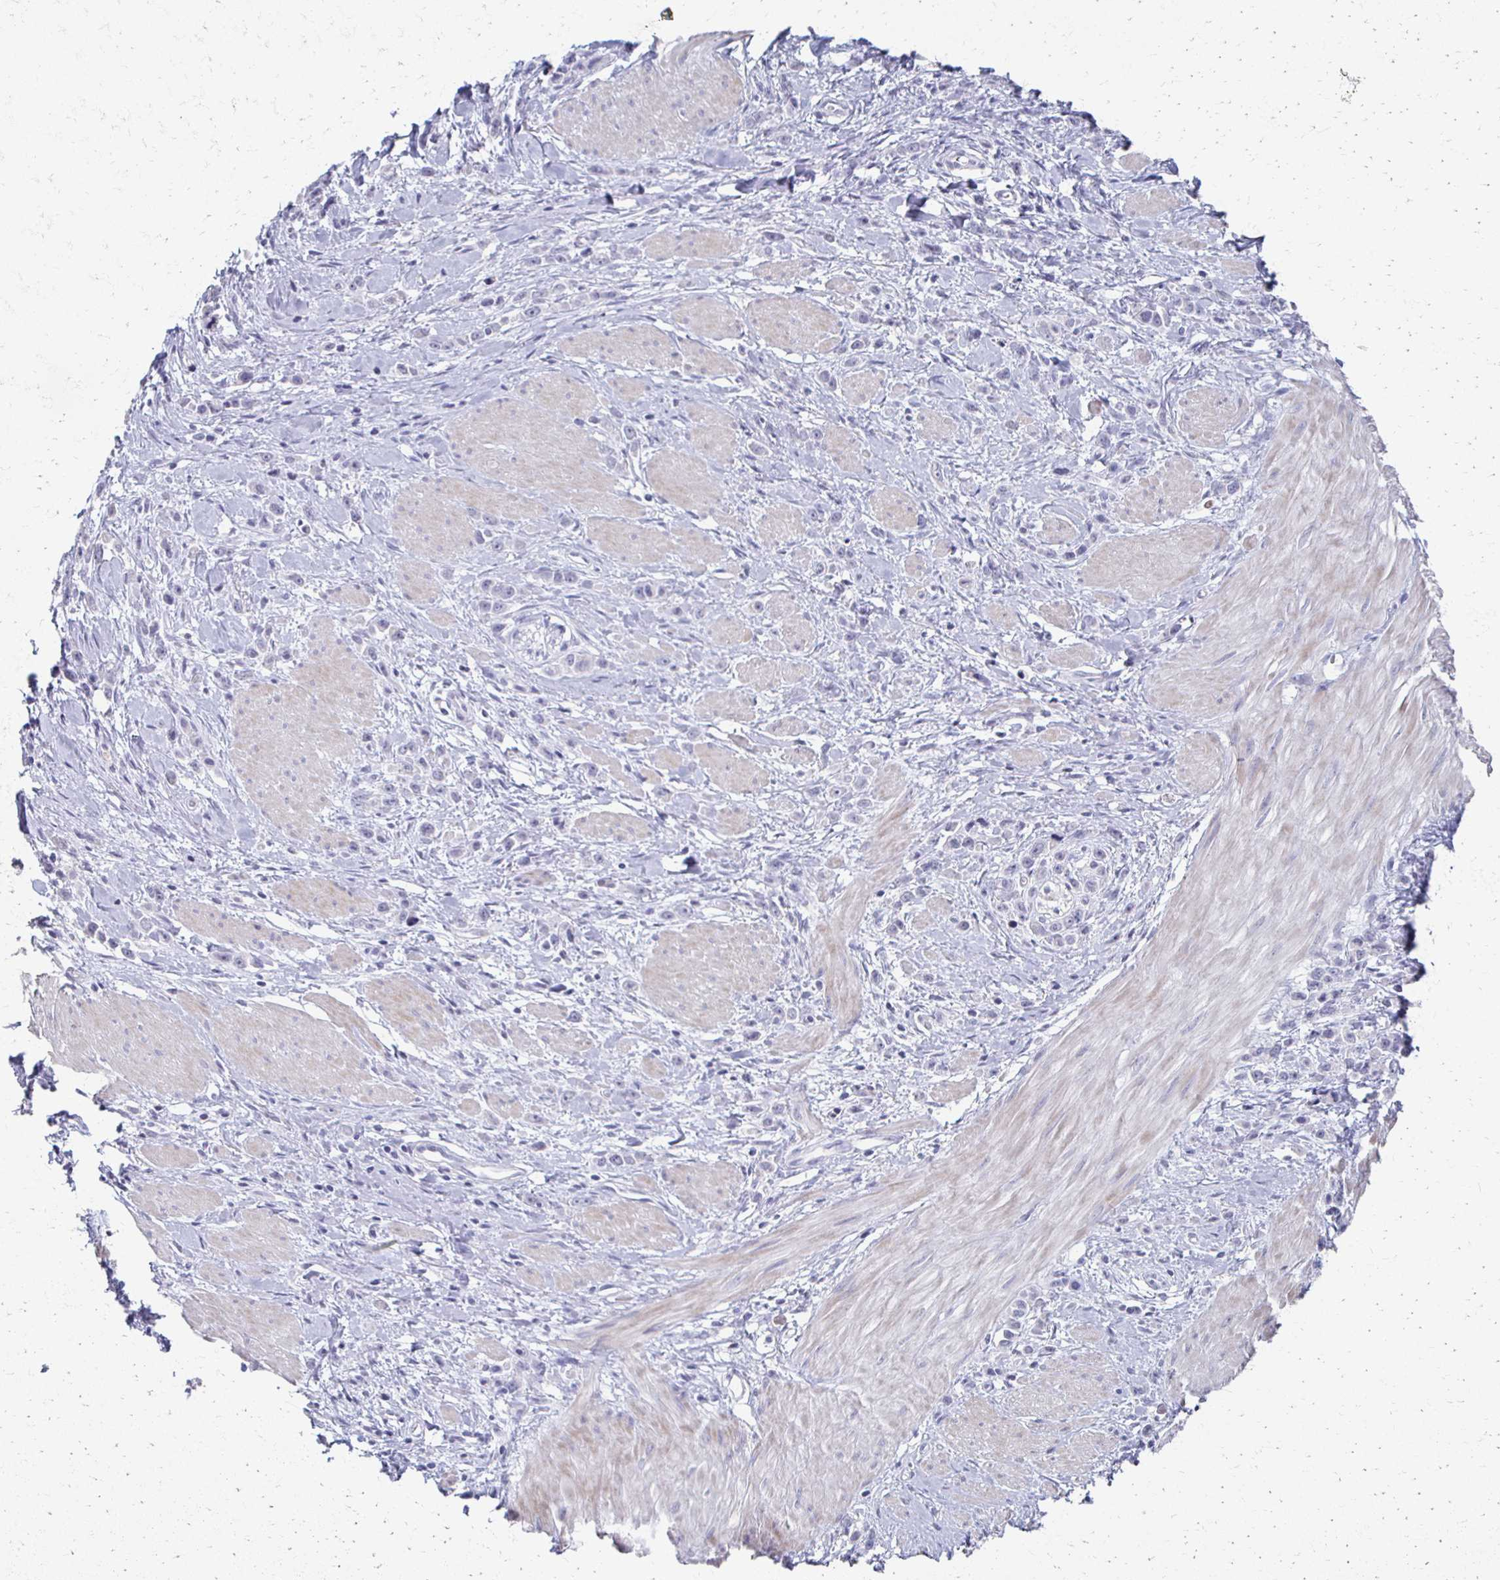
{"staining": {"intensity": "negative", "quantity": "none", "location": "none"}, "tissue": "stomach cancer", "cell_type": "Tumor cells", "image_type": "cancer", "snomed": [{"axis": "morphology", "description": "Adenocarcinoma, NOS"}, {"axis": "topography", "description": "Stomach"}], "caption": "The histopathology image displays no significant positivity in tumor cells of stomach adenocarcinoma.", "gene": "CXCR2", "patient": {"sex": "male", "age": 47}}